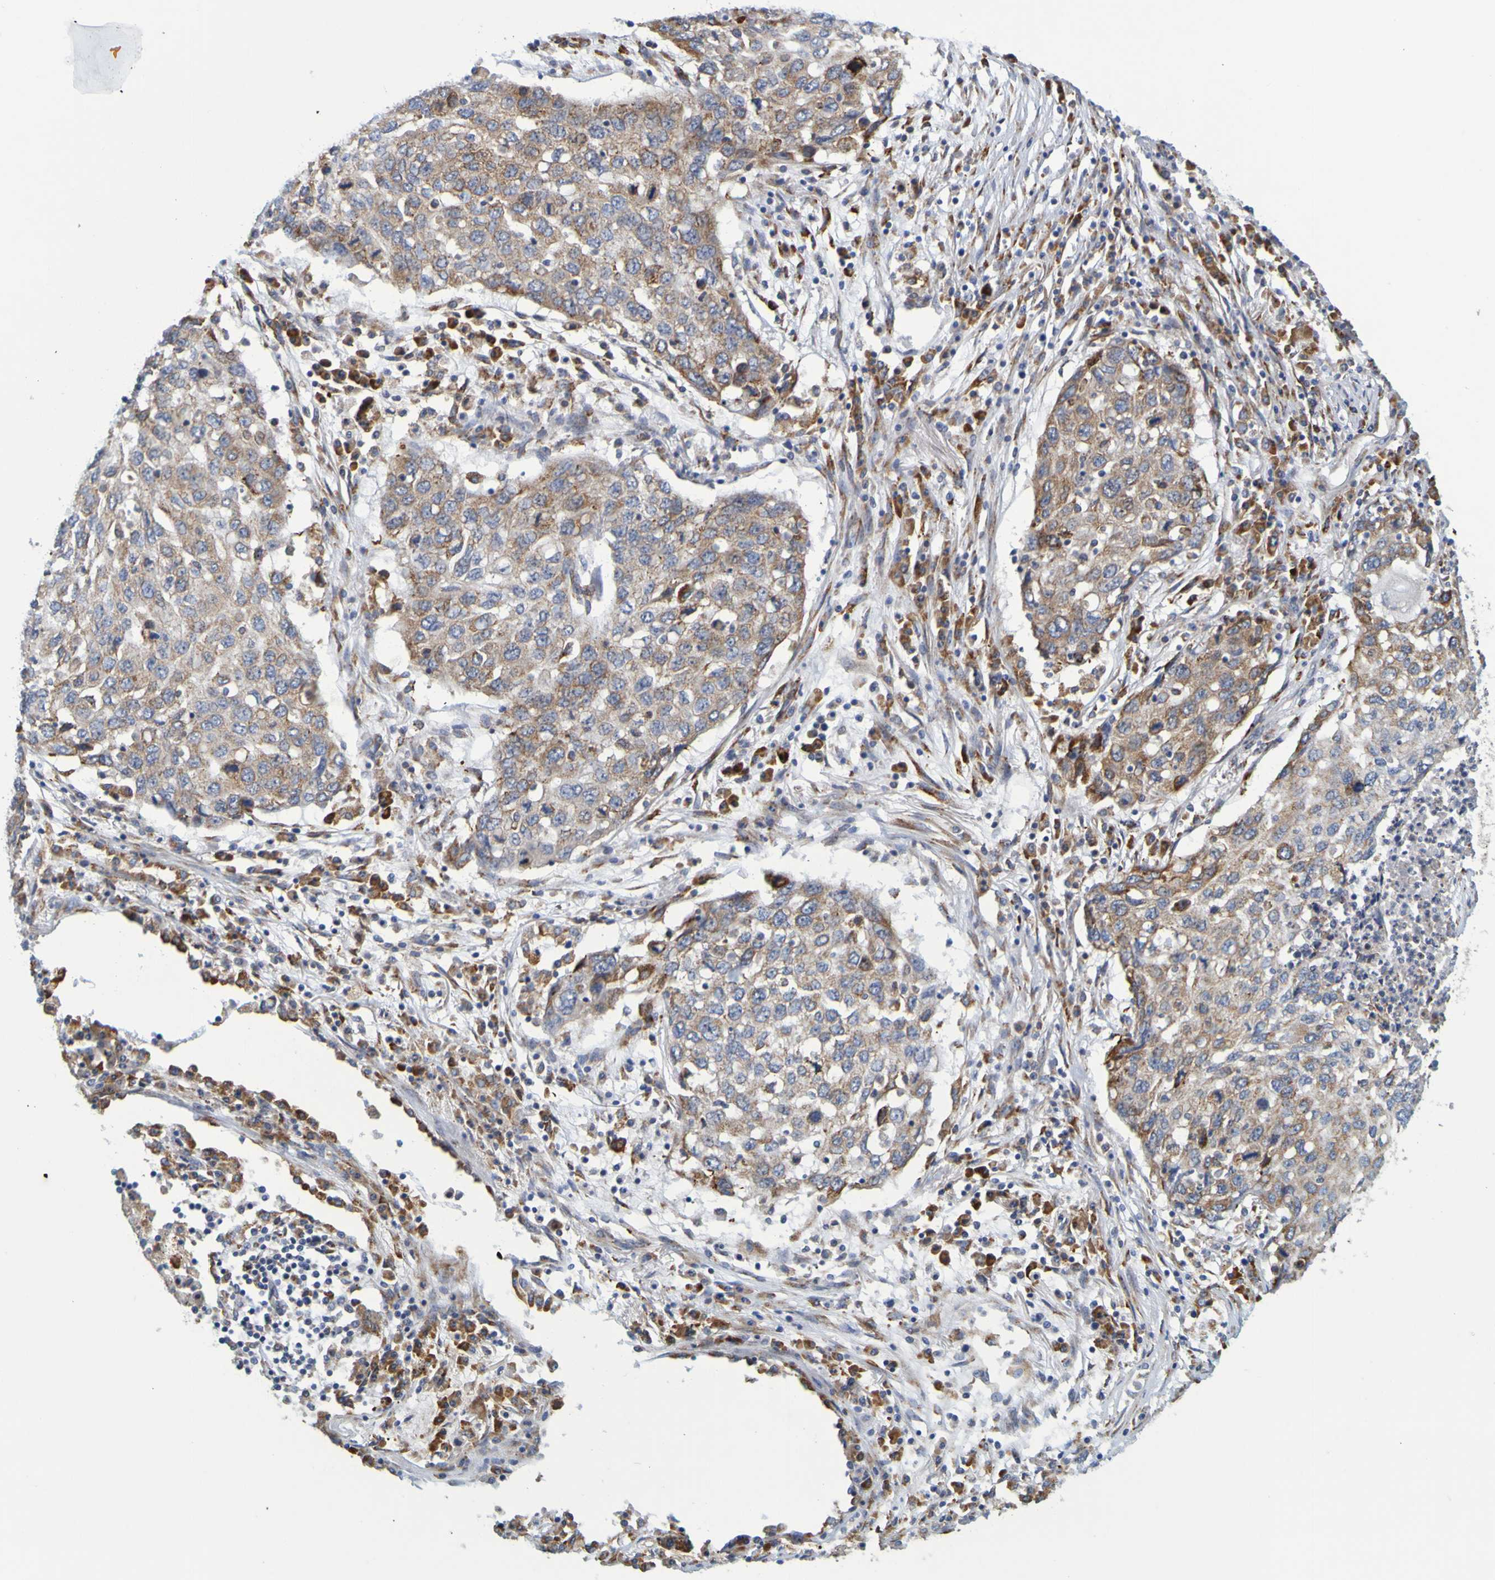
{"staining": {"intensity": "moderate", "quantity": ">75%", "location": "cytoplasmic/membranous"}, "tissue": "lung cancer", "cell_type": "Tumor cells", "image_type": "cancer", "snomed": [{"axis": "morphology", "description": "Squamous cell carcinoma, NOS"}, {"axis": "topography", "description": "Lung"}], "caption": "Immunohistochemistry (IHC) (DAB (3,3'-diaminobenzidine)) staining of lung squamous cell carcinoma displays moderate cytoplasmic/membranous protein positivity in approximately >75% of tumor cells.", "gene": "SIL1", "patient": {"sex": "female", "age": 63}}